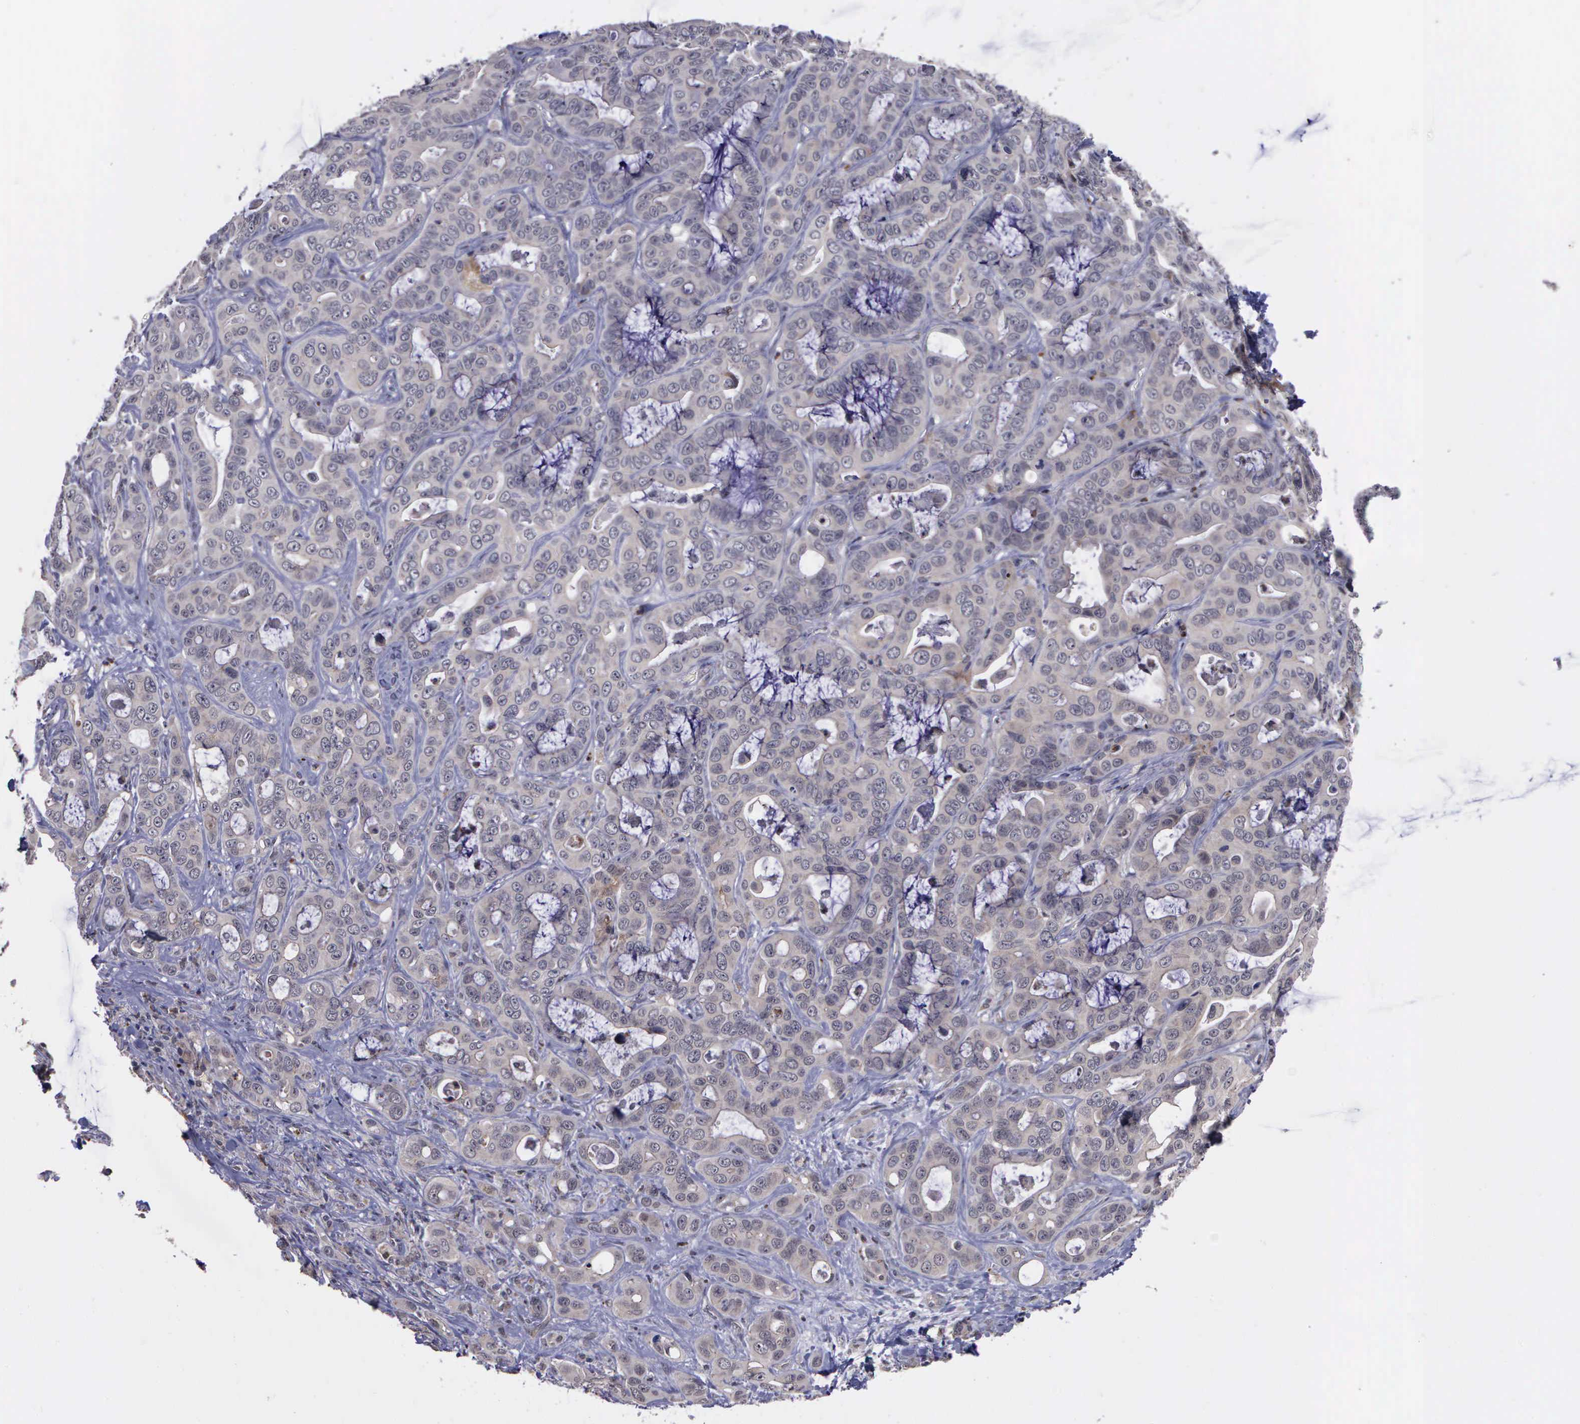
{"staining": {"intensity": "weak", "quantity": ">75%", "location": "cytoplasmic/membranous"}, "tissue": "liver cancer", "cell_type": "Tumor cells", "image_type": "cancer", "snomed": [{"axis": "morphology", "description": "Cholangiocarcinoma"}, {"axis": "topography", "description": "Liver"}], "caption": "This photomicrograph demonstrates IHC staining of human cholangiocarcinoma (liver), with low weak cytoplasmic/membranous positivity in approximately >75% of tumor cells.", "gene": "MAP3K9", "patient": {"sex": "female", "age": 79}}